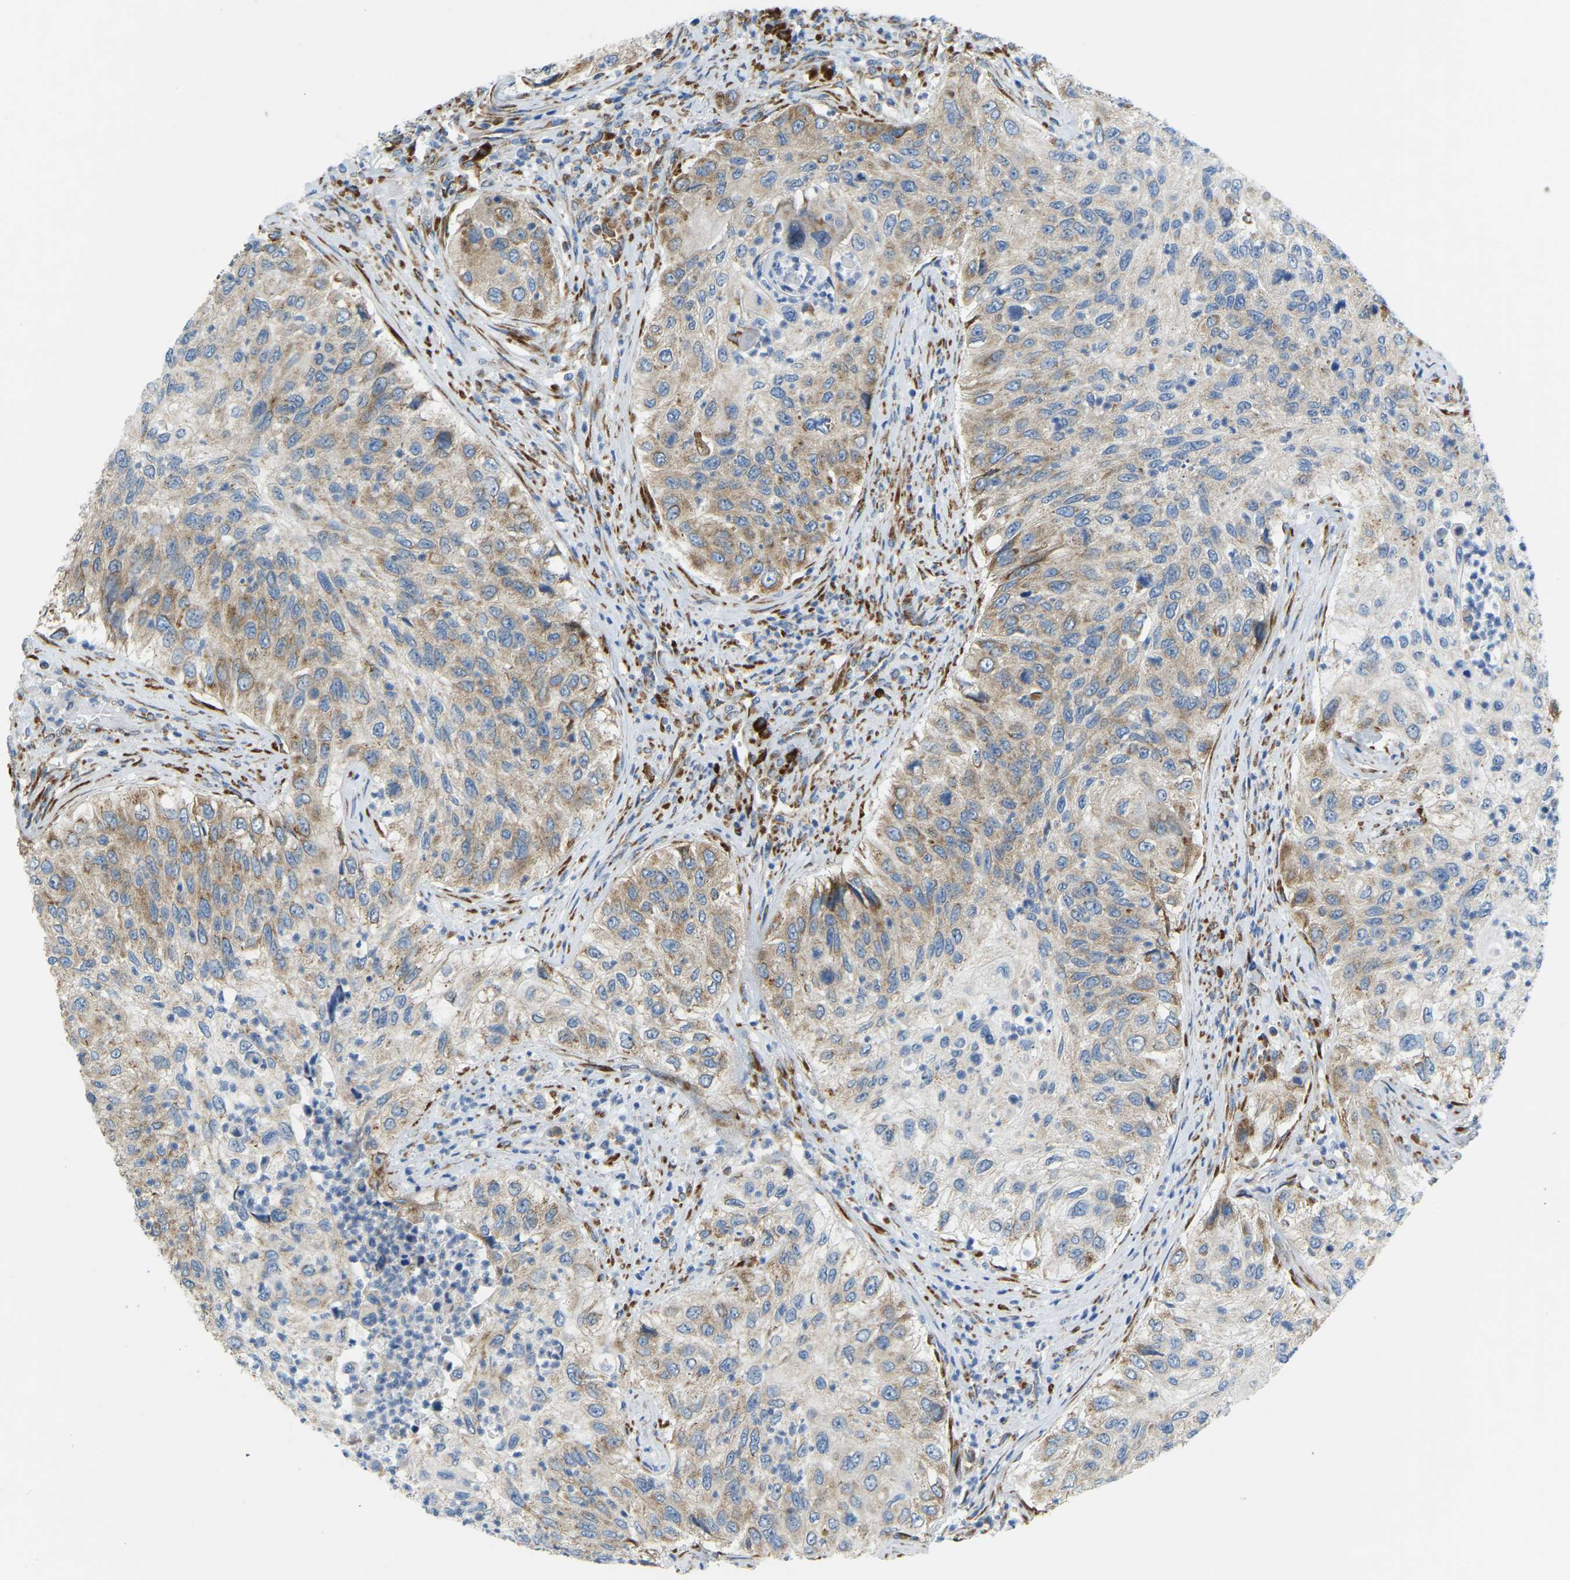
{"staining": {"intensity": "moderate", "quantity": ">75%", "location": "cytoplasmic/membranous"}, "tissue": "urothelial cancer", "cell_type": "Tumor cells", "image_type": "cancer", "snomed": [{"axis": "morphology", "description": "Urothelial carcinoma, High grade"}, {"axis": "topography", "description": "Urinary bladder"}], "caption": "Urothelial cancer tissue reveals moderate cytoplasmic/membranous positivity in about >75% of tumor cells, visualized by immunohistochemistry. (DAB (3,3'-diaminobenzidine) IHC with brightfield microscopy, high magnification).", "gene": "SND1", "patient": {"sex": "female", "age": 60}}